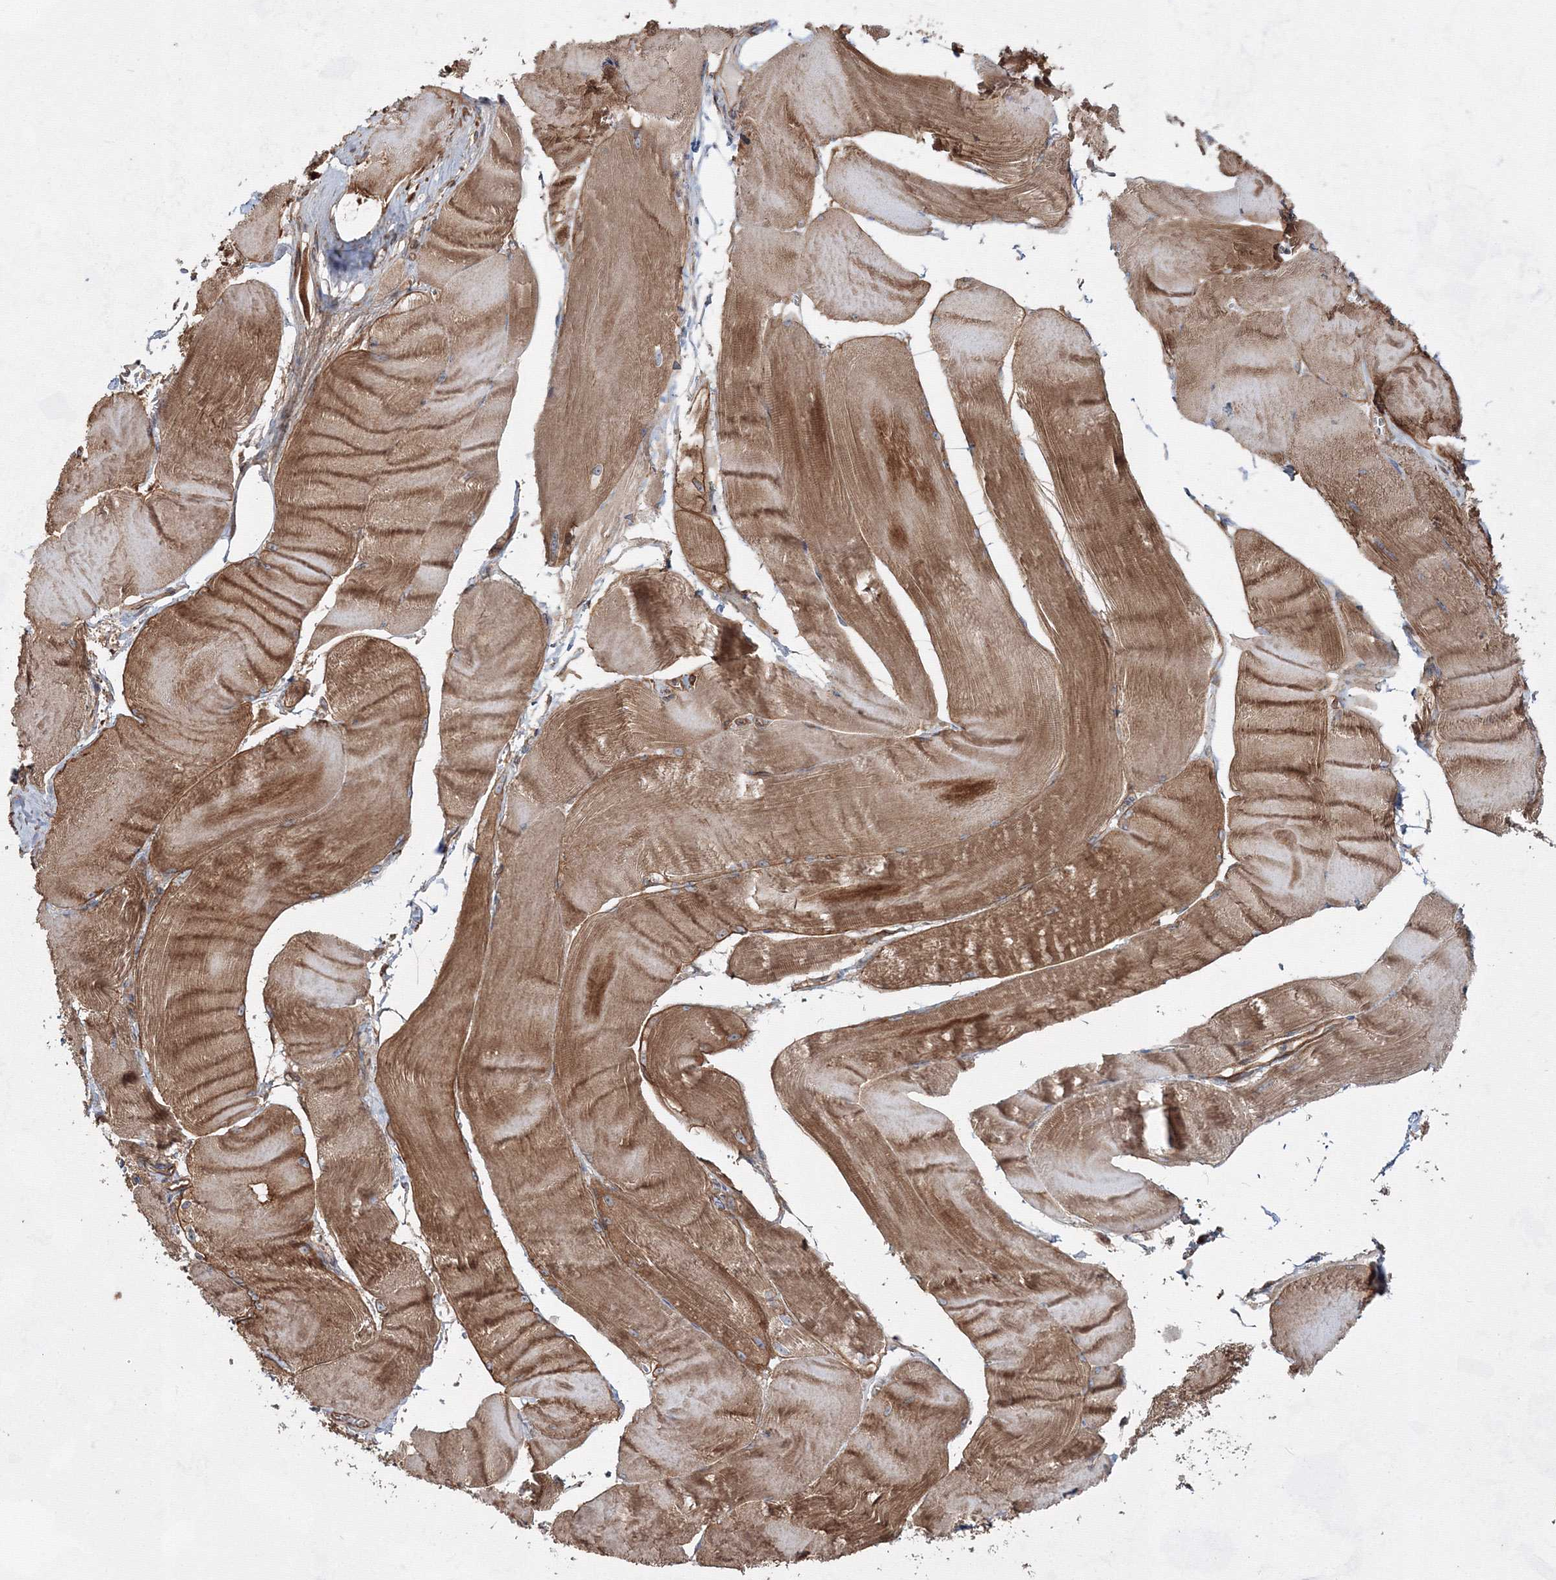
{"staining": {"intensity": "moderate", "quantity": "25%-75%", "location": "cytoplasmic/membranous"}, "tissue": "skeletal muscle", "cell_type": "Myocytes", "image_type": "normal", "snomed": [{"axis": "morphology", "description": "Normal tissue, NOS"}, {"axis": "morphology", "description": "Basal cell carcinoma"}, {"axis": "topography", "description": "Skeletal muscle"}], "caption": "Normal skeletal muscle demonstrates moderate cytoplasmic/membranous staining in about 25%-75% of myocytes Immunohistochemistry stains the protein in brown and the nuclei are stained blue..", "gene": "EXOC6", "patient": {"sex": "female", "age": 64}}